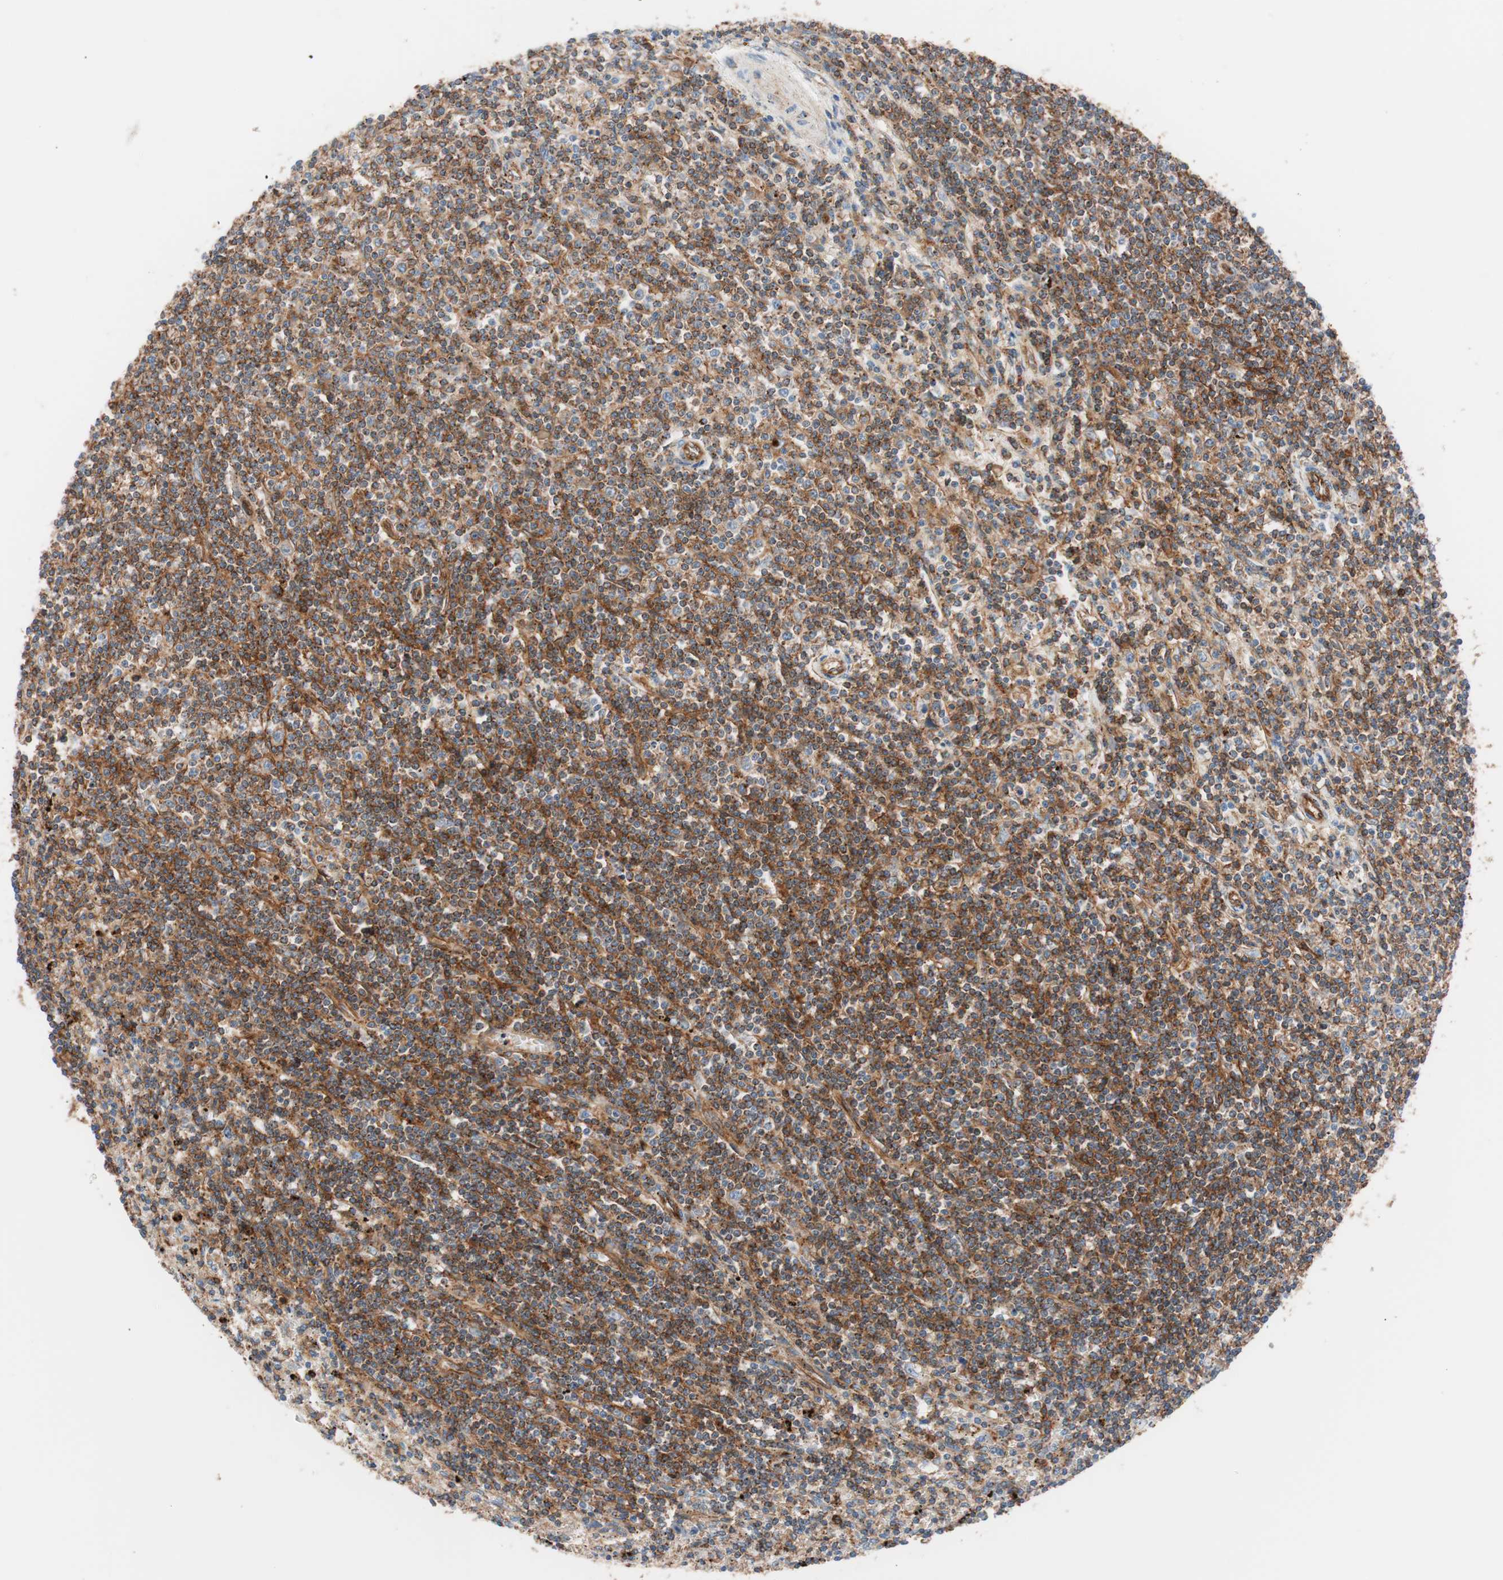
{"staining": {"intensity": "strong", "quantity": ">75%", "location": "cytoplasmic/membranous"}, "tissue": "lymphoma", "cell_type": "Tumor cells", "image_type": "cancer", "snomed": [{"axis": "morphology", "description": "Malignant lymphoma, non-Hodgkin's type, Low grade"}, {"axis": "topography", "description": "Spleen"}], "caption": "Tumor cells show strong cytoplasmic/membranous expression in about >75% of cells in lymphoma.", "gene": "FLOT2", "patient": {"sex": "male", "age": 76}}